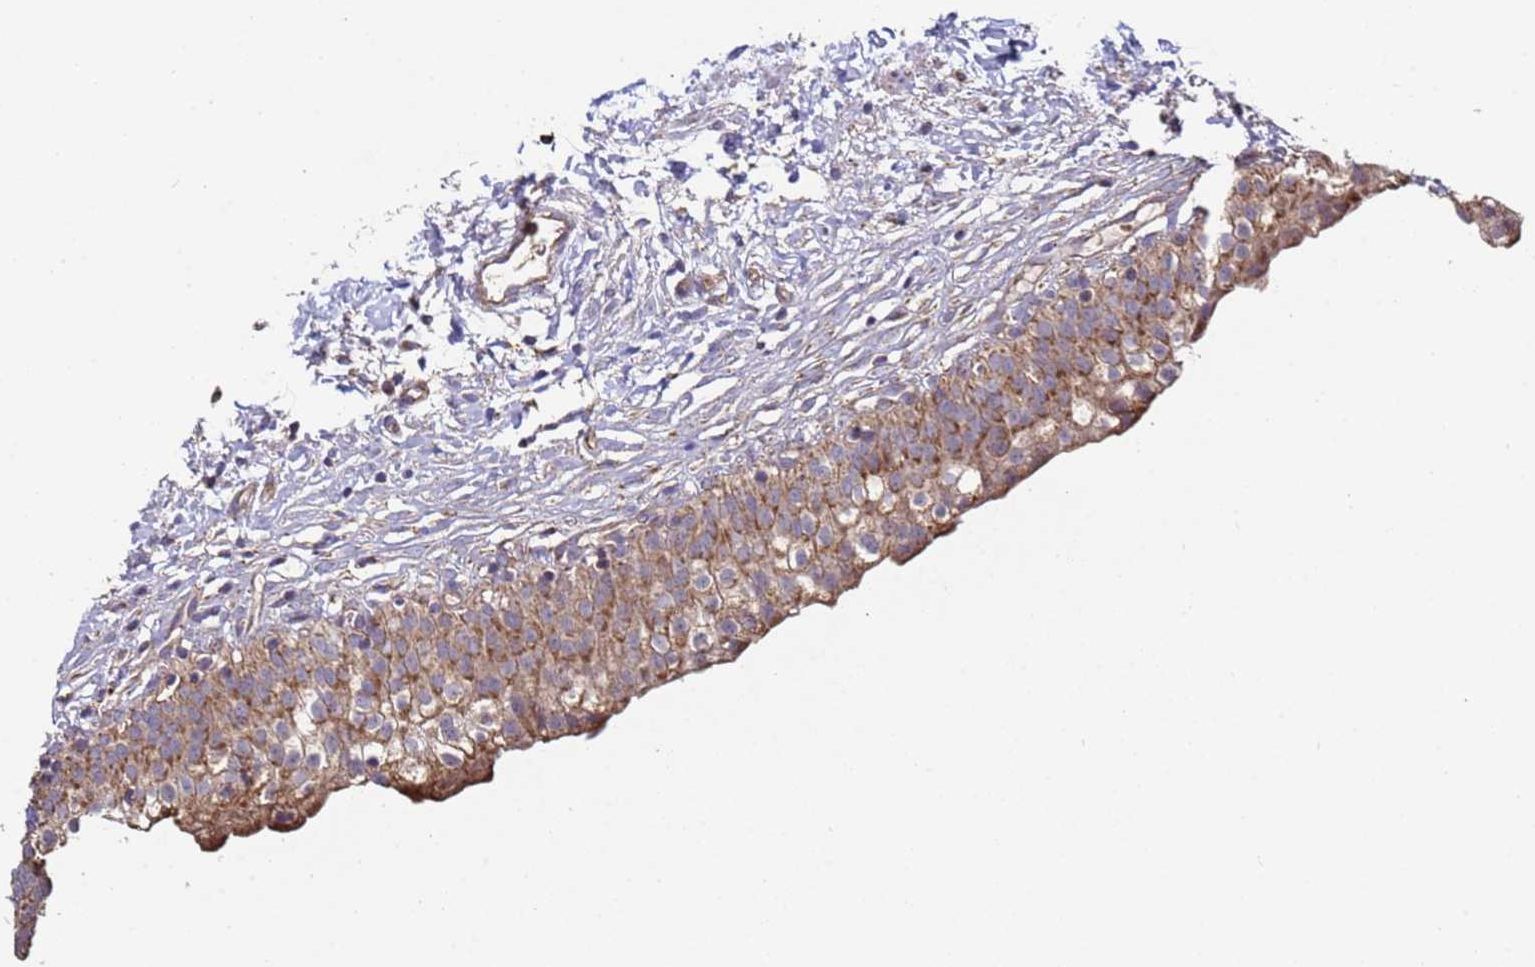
{"staining": {"intensity": "moderate", "quantity": ">75%", "location": "cytoplasmic/membranous"}, "tissue": "urinary bladder", "cell_type": "Urothelial cells", "image_type": "normal", "snomed": [{"axis": "morphology", "description": "Normal tissue, NOS"}, {"axis": "topography", "description": "Urinary bladder"}], "caption": "This image shows immunohistochemistry (IHC) staining of unremarkable human urinary bladder, with medium moderate cytoplasmic/membranous staining in approximately >75% of urothelial cells.", "gene": "FBXO33", "patient": {"sex": "male", "age": 55}}